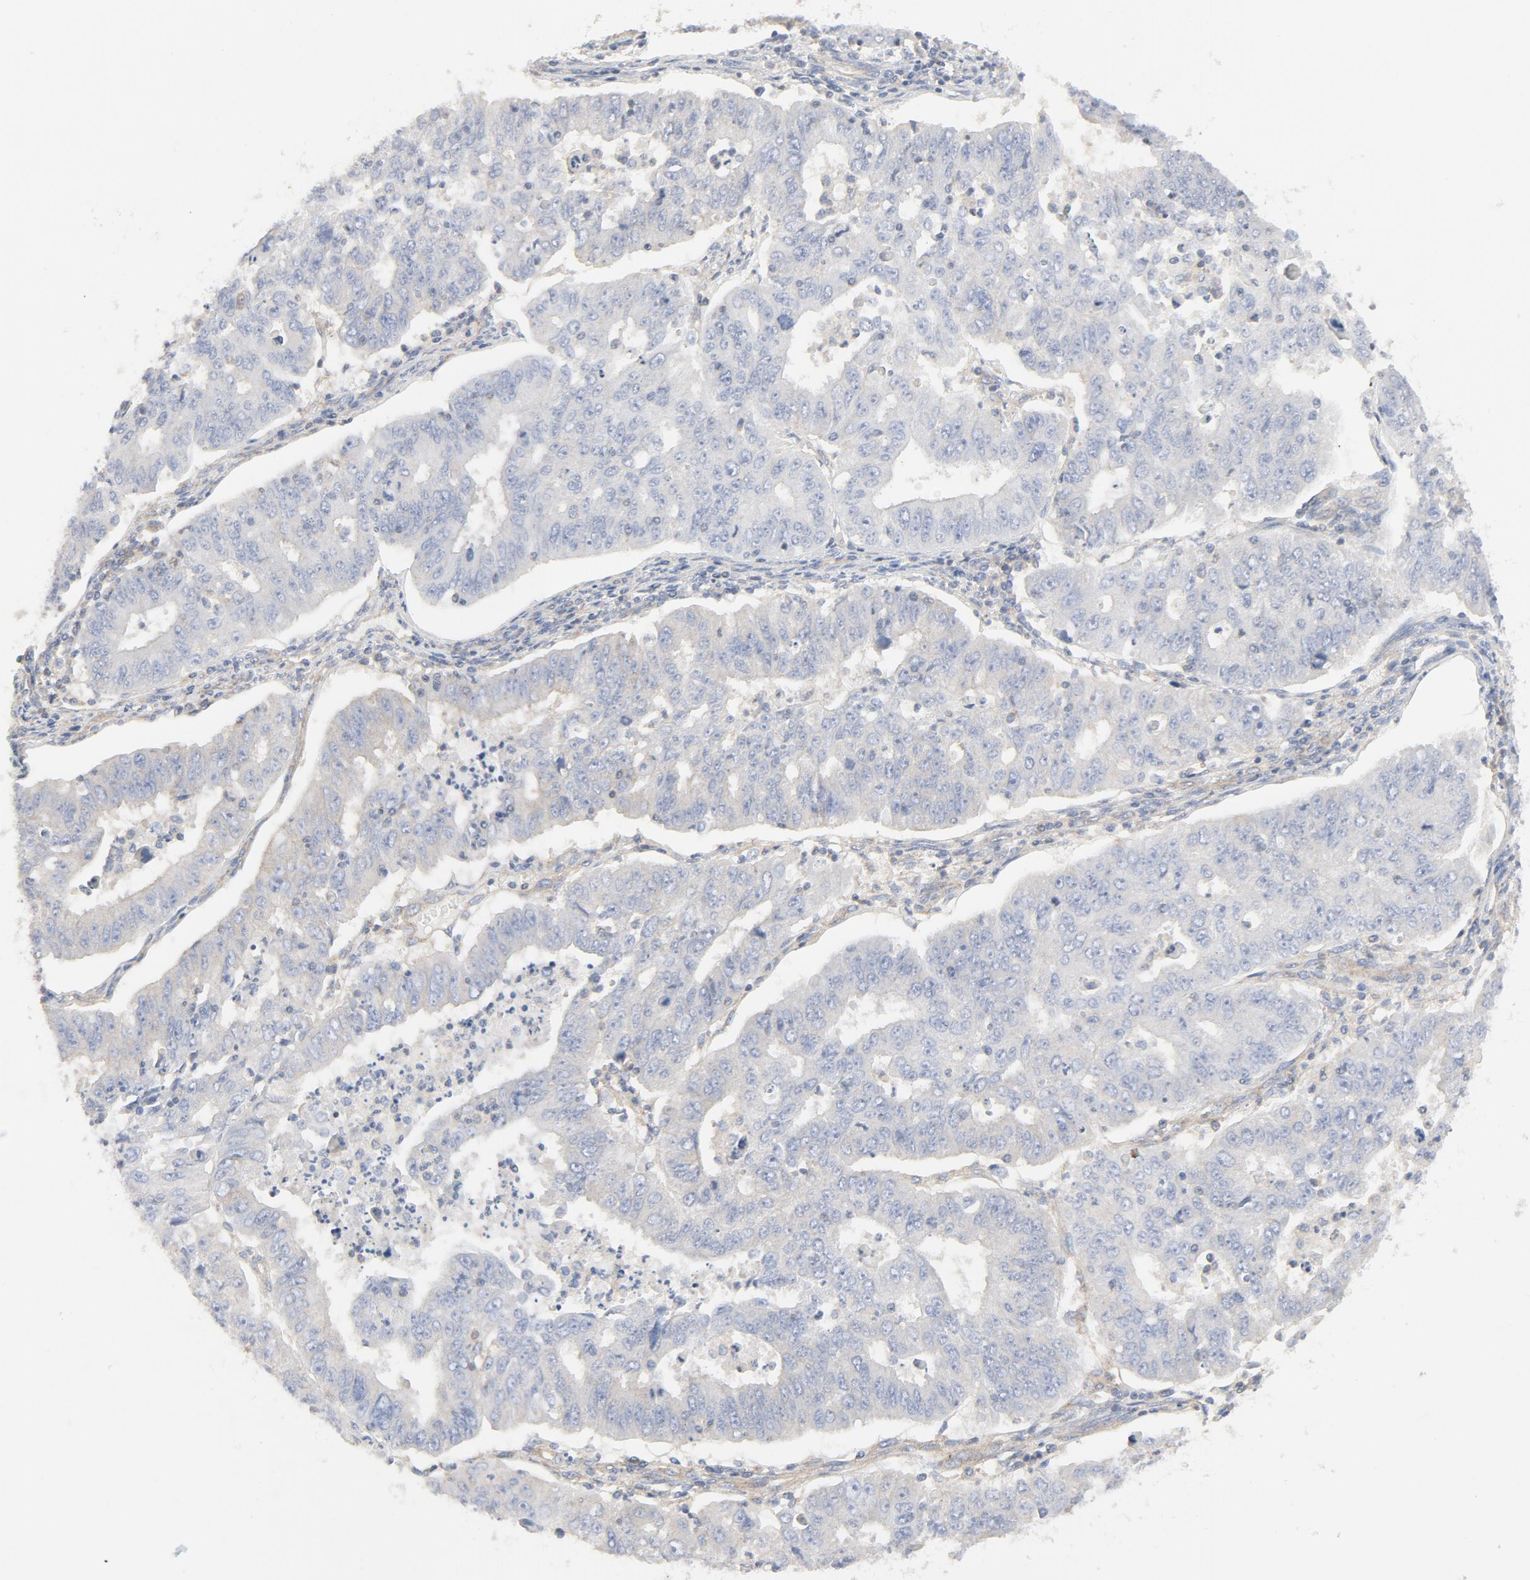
{"staining": {"intensity": "negative", "quantity": "none", "location": "none"}, "tissue": "endometrial cancer", "cell_type": "Tumor cells", "image_type": "cancer", "snomed": [{"axis": "morphology", "description": "Adenocarcinoma, NOS"}, {"axis": "topography", "description": "Endometrium"}], "caption": "DAB immunohistochemical staining of human adenocarcinoma (endometrial) demonstrates no significant staining in tumor cells. The staining is performed using DAB brown chromogen with nuclei counter-stained in using hematoxylin.", "gene": "RABEP1", "patient": {"sex": "female", "age": 42}}